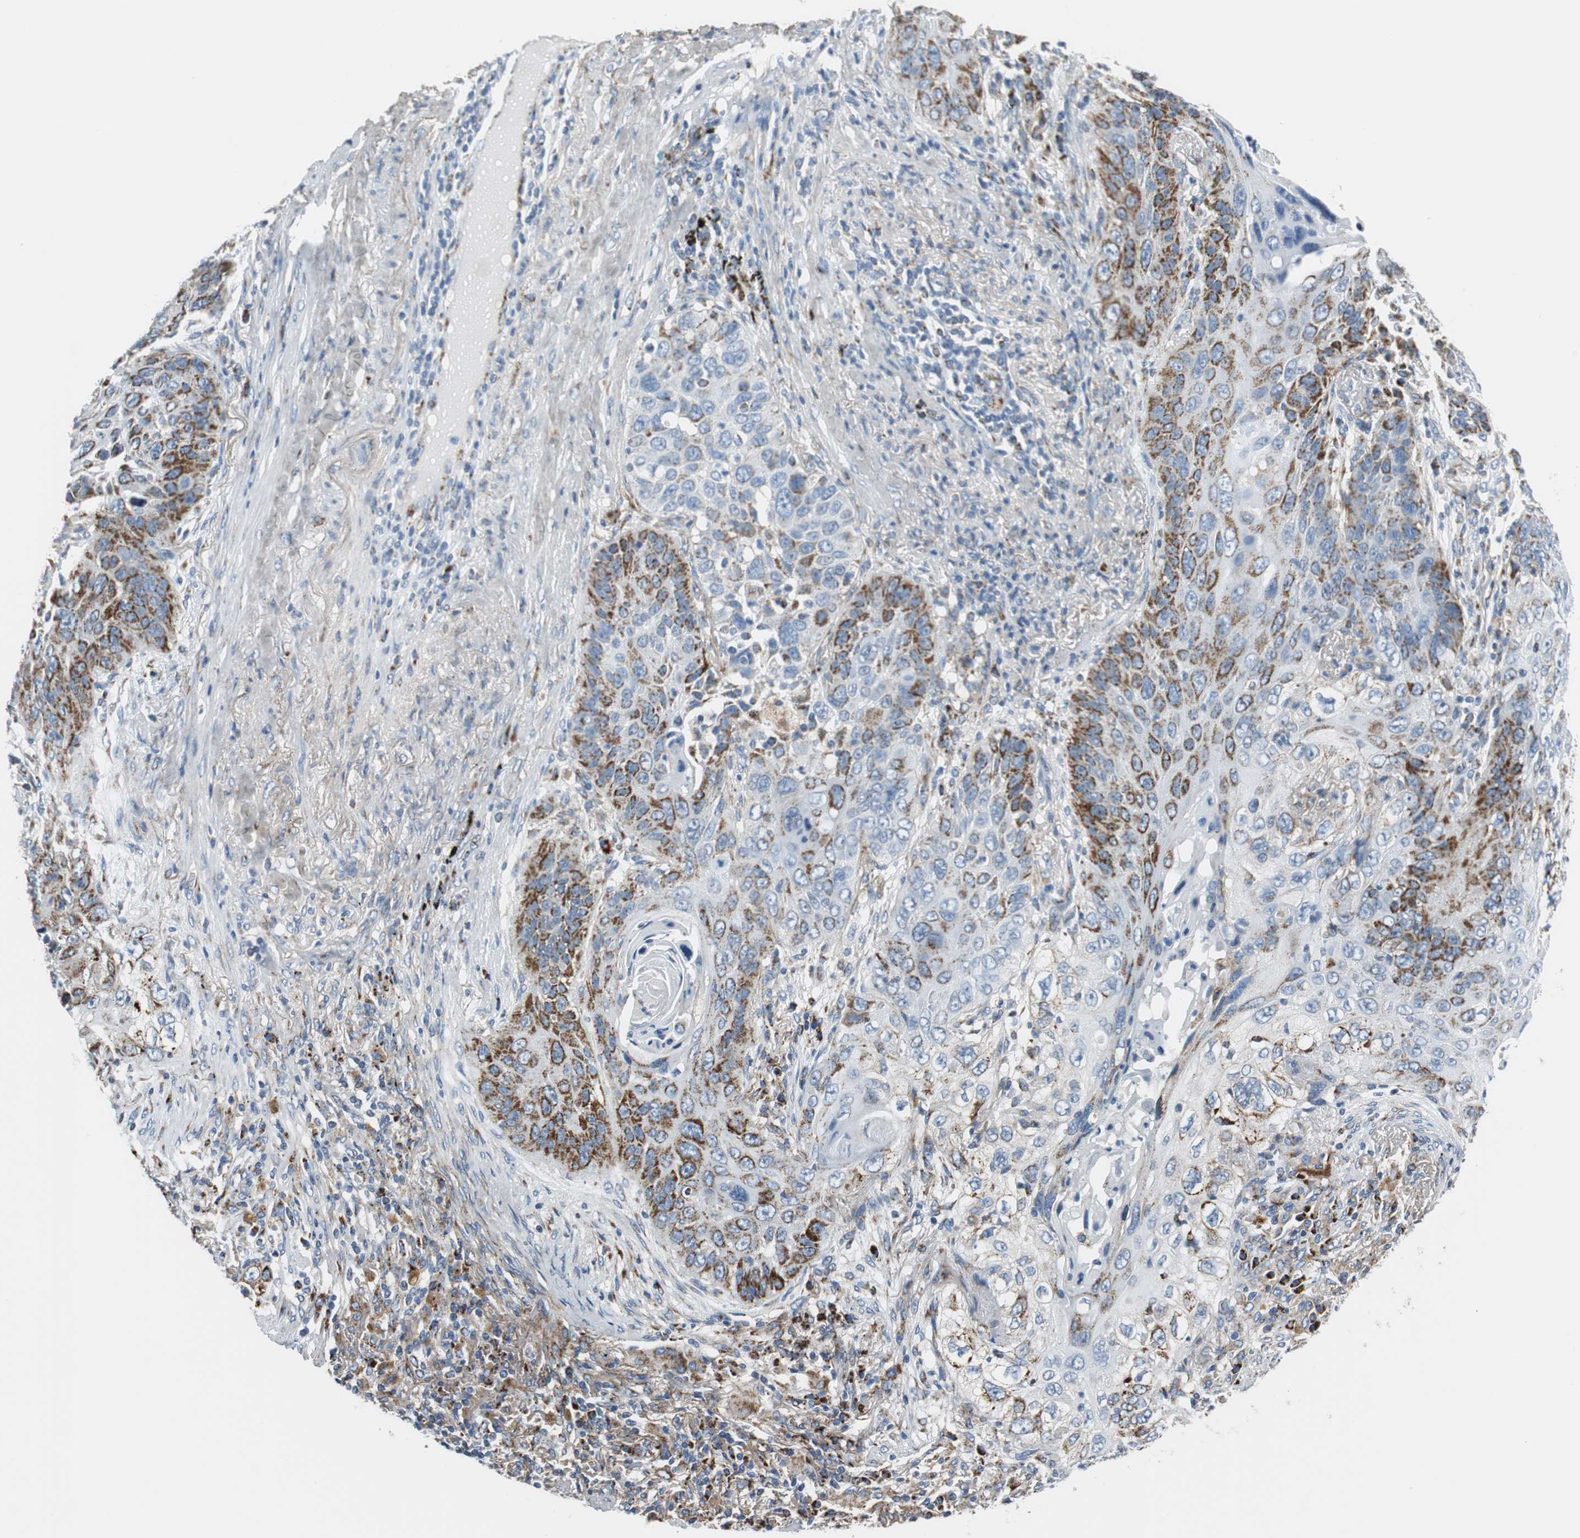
{"staining": {"intensity": "weak", "quantity": "25%-75%", "location": "cytoplasmic/membranous"}, "tissue": "lung cancer", "cell_type": "Tumor cells", "image_type": "cancer", "snomed": [{"axis": "morphology", "description": "Squamous cell carcinoma, NOS"}, {"axis": "topography", "description": "Lung"}], "caption": "This is an image of IHC staining of lung cancer, which shows weak expression in the cytoplasmic/membranous of tumor cells.", "gene": "C1QTNF7", "patient": {"sex": "female", "age": 67}}